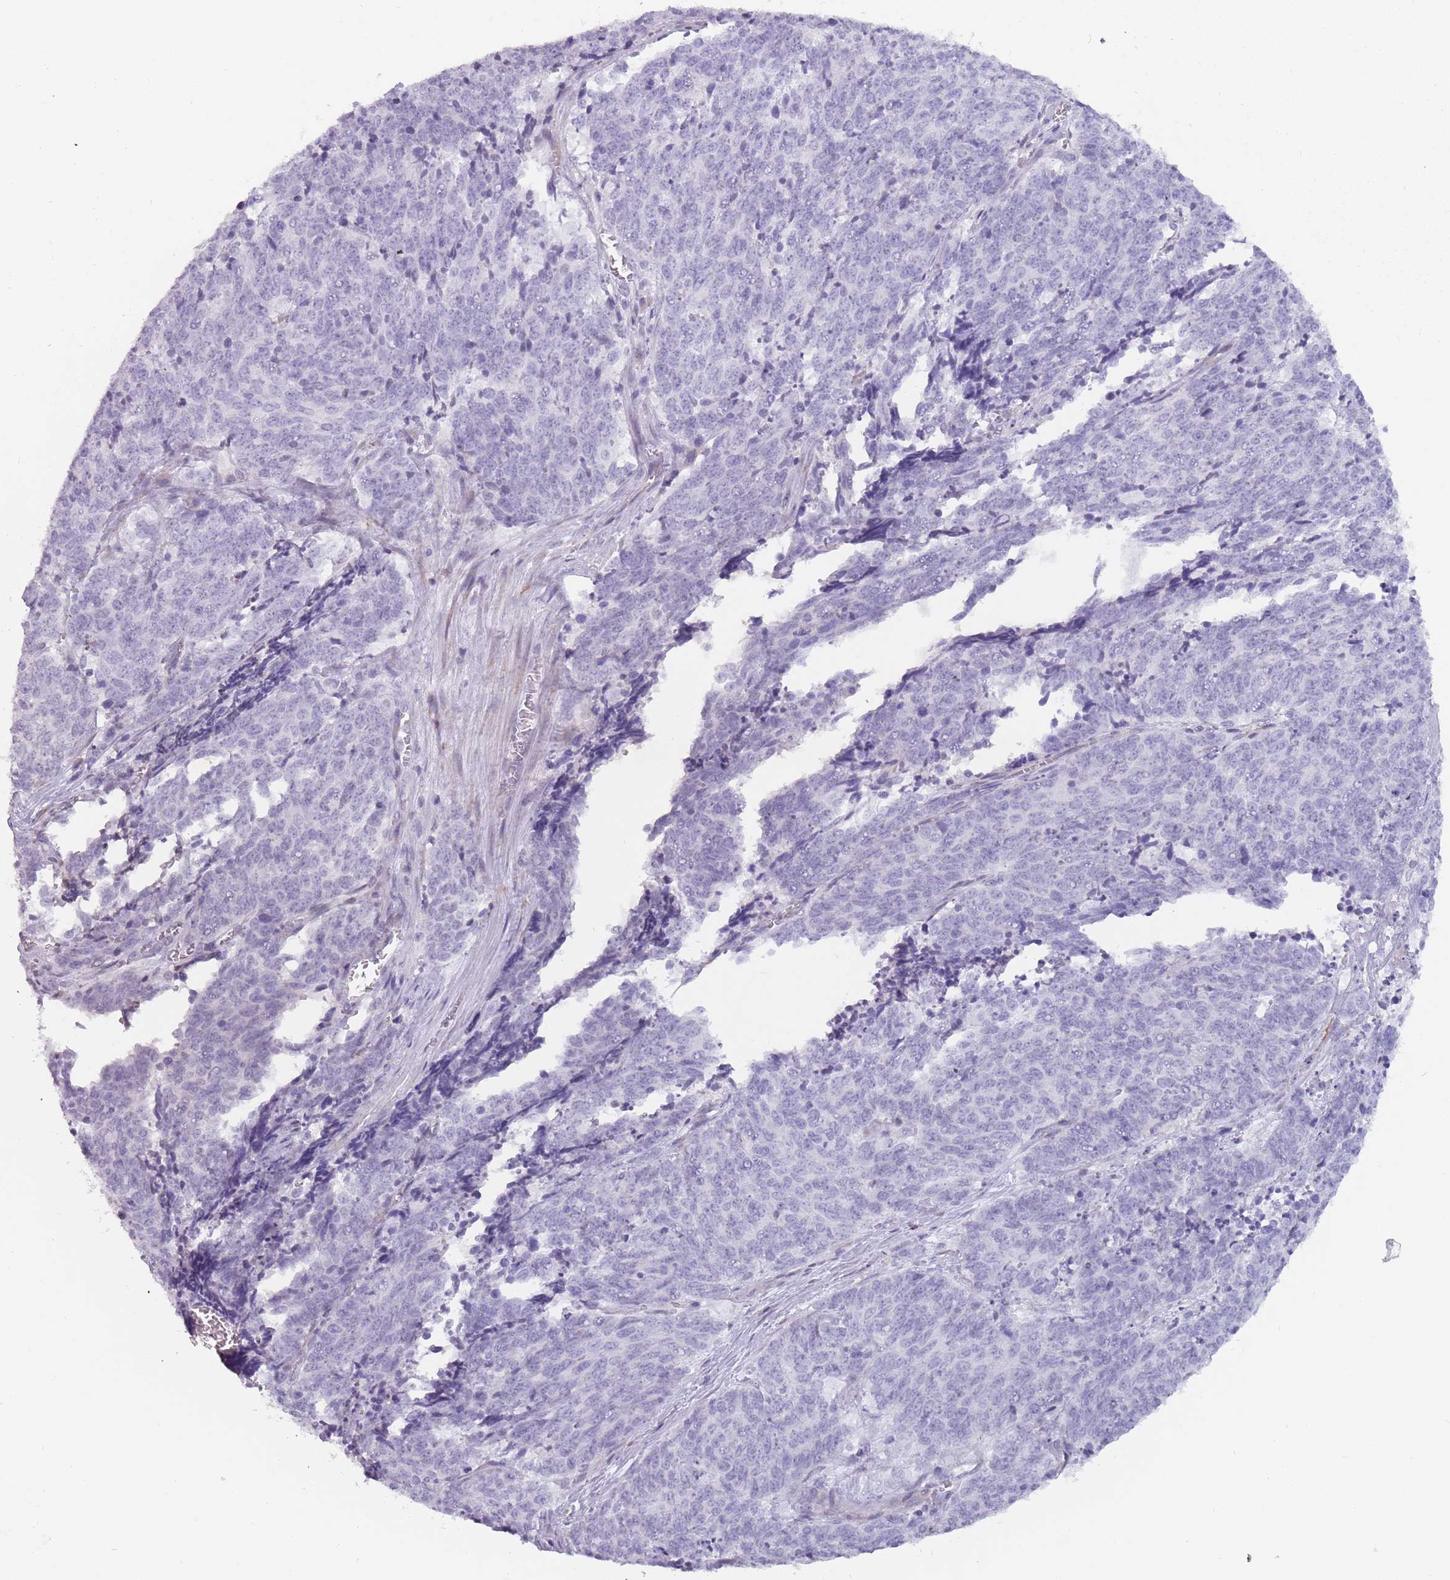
{"staining": {"intensity": "negative", "quantity": "none", "location": "none"}, "tissue": "cervical cancer", "cell_type": "Tumor cells", "image_type": "cancer", "snomed": [{"axis": "morphology", "description": "Squamous cell carcinoma, NOS"}, {"axis": "topography", "description": "Cervix"}], "caption": "Immunohistochemistry image of neoplastic tissue: cervical squamous cell carcinoma stained with DAB (3,3'-diaminobenzidine) exhibits no significant protein staining in tumor cells.", "gene": "DDX4", "patient": {"sex": "female", "age": 29}}